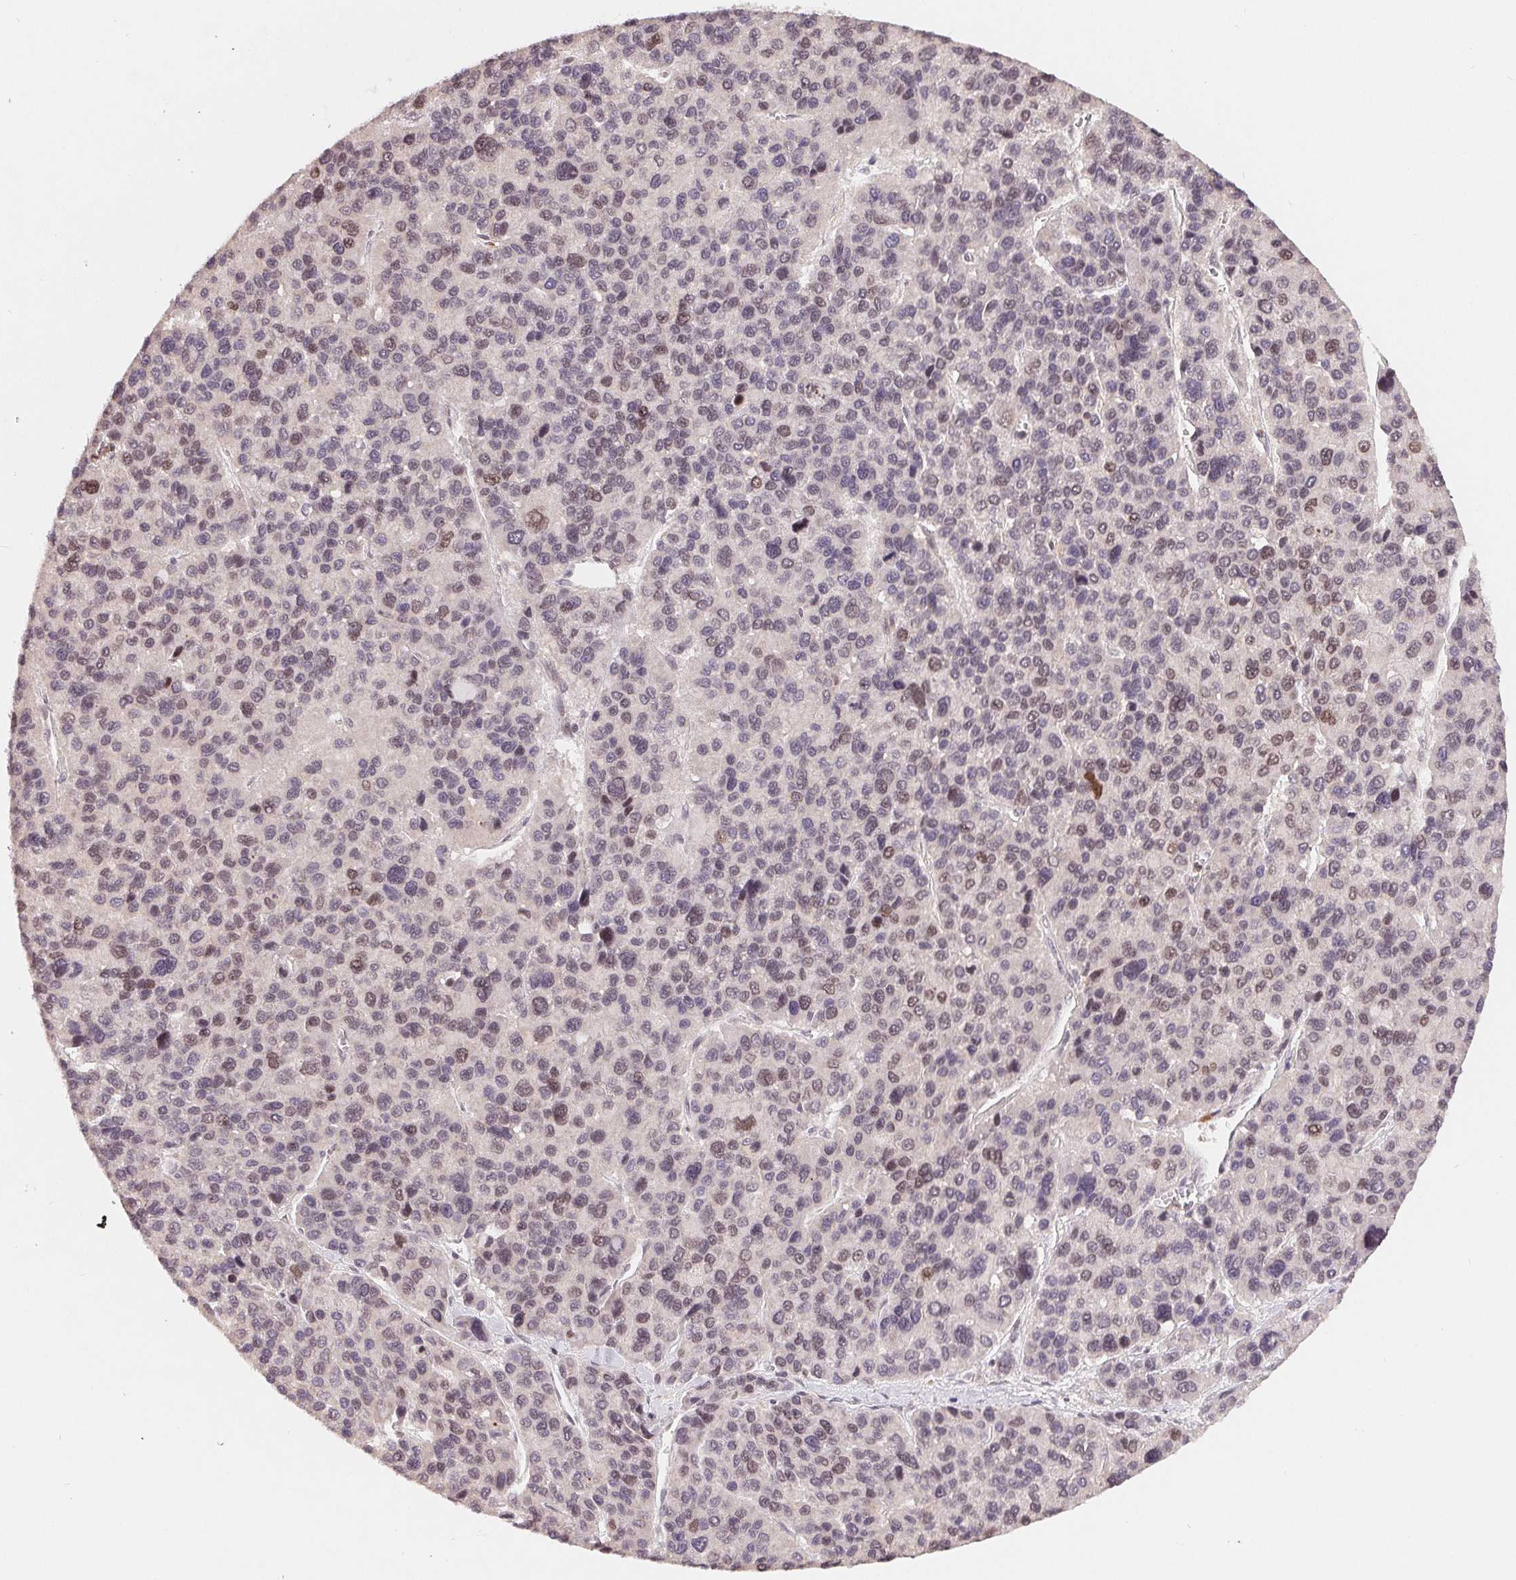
{"staining": {"intensity": "weak", "quantity": "<25%", "location": "nuclear"}, "tissue": "liver cancer", "cell_type": "Tumor cells", "image_type": "cancer", "snomed": [{"axis": "morphology", "description": "Carcinoma, Hepatocellular, NOS"}, {"axis": "topography", "description": "Liver"}], "caption": "High power microscopy photomicrograph of an immunohistochemistry photomicrograph of liver cancer, revealing no significant expression in tumor cells.", "gene": "HMGN3", "patient": {"sex": "female", "age": 41}}